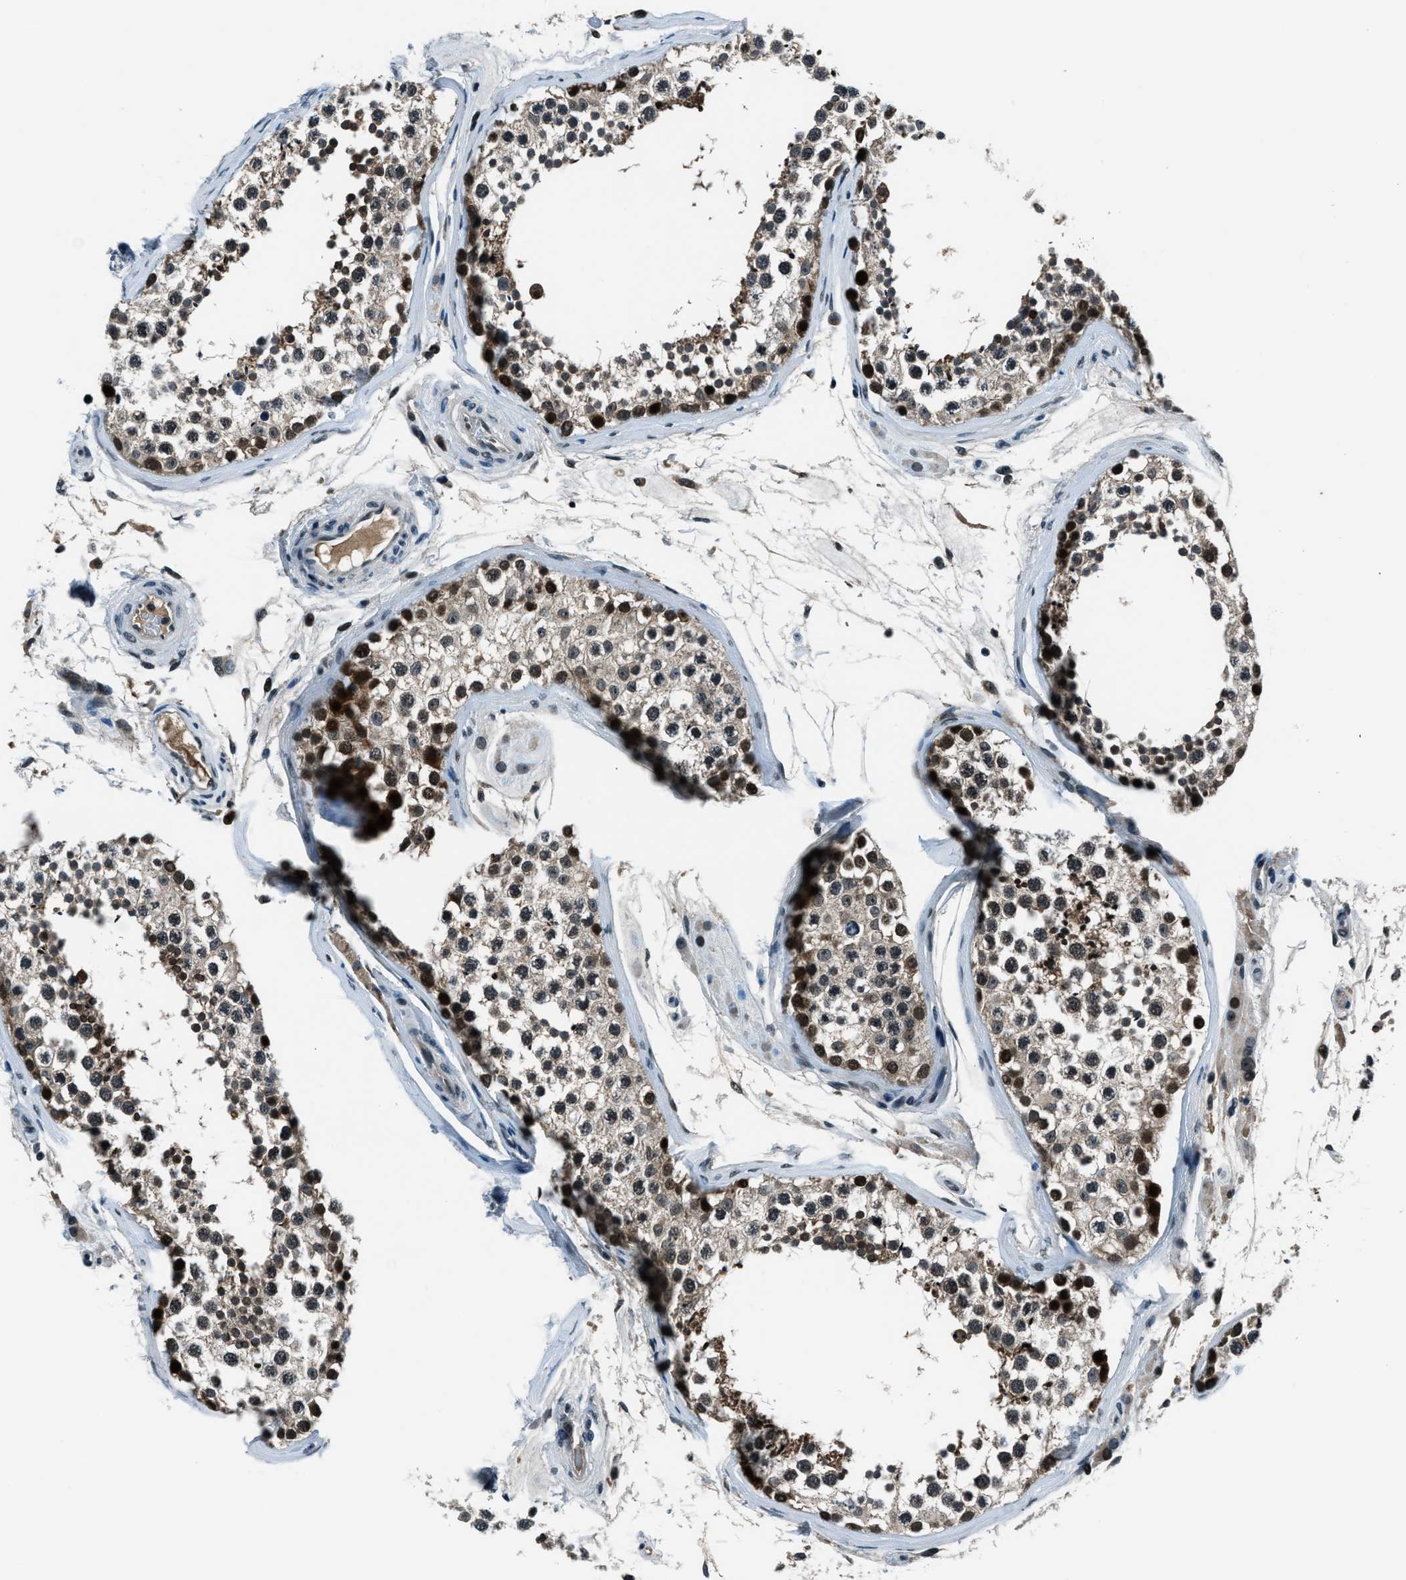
{"staining": {"intensity": "strong", "quantity": "25%-75%", "location": "cytoplasmic/membranous,nuclear"}, "tissue": "testis", "cell_type": "Cells in seminiferous ducts", "image_type": "normal", "snomed": [{"axis": "morphology", "description": "Normal tissue, NOS"}, {"axis": "topography", "description": "Testis"}], "caption": "Strong cytoplasmic/membranous,nuclear positivity for a protein is present in approximately 25%-75% of cells in seminiferous ducts of benign testis using immunohistochemistry (IHC).", "gene": "ACTL9", "patient": {"sex": "male", "age": 46}}